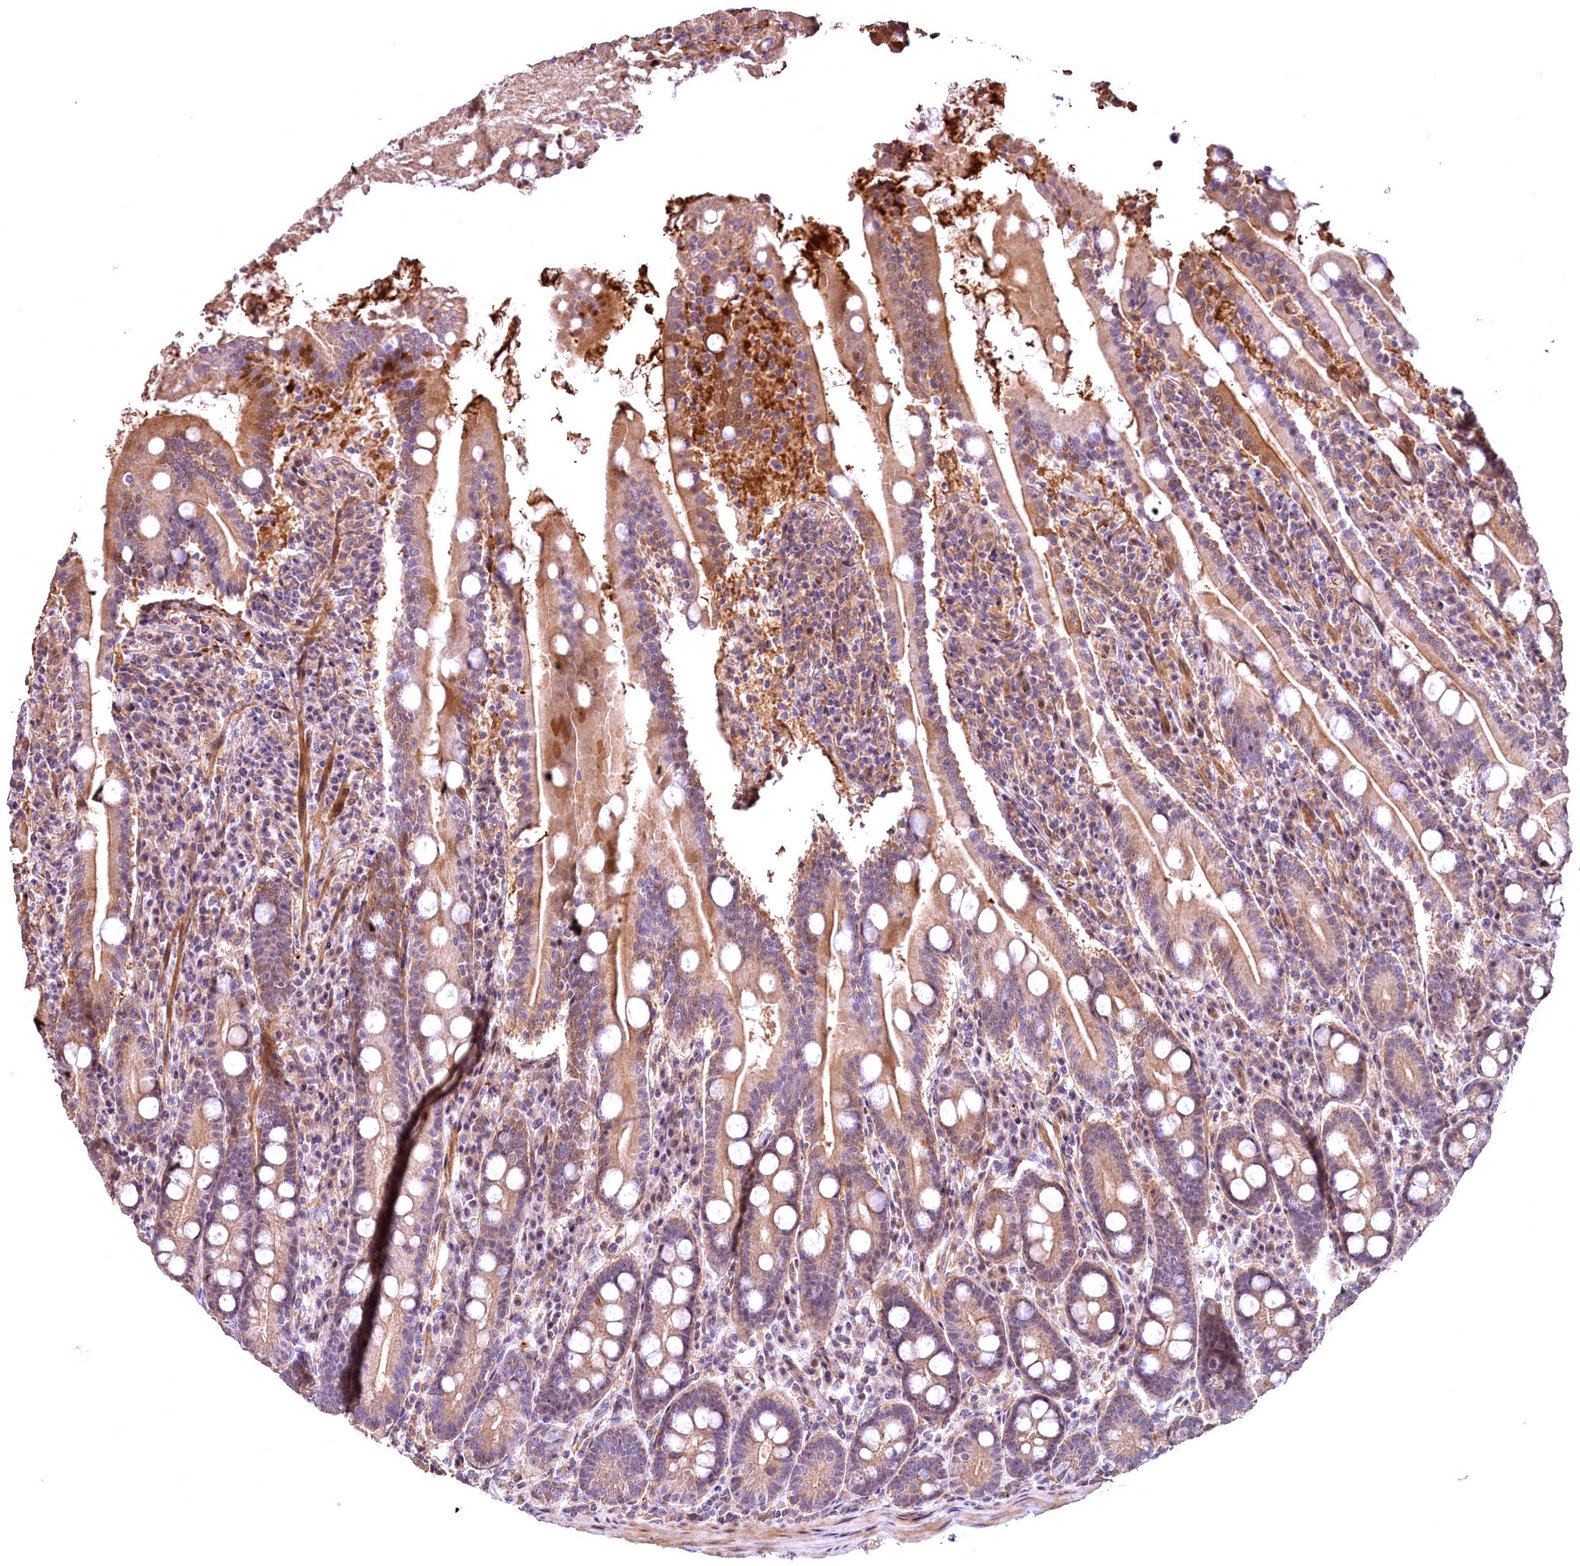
{"staining": {"intensity": "moderate", "quantity": ">75%", "location": "cytoplasmic/membranous"}, "tissue": "duodenum", "cell_type": "Glandular cells", "image_type": "normal", "snomed": [{"axis": "morphology", "description": "Normal tissue, NOS"}, {"axis": "topography", "description": "Duodenum"}], "caption": "A high-resolution photomicrograph shows immunohistochemistry staining of normal duodenum, which displays moderate cytoplasmic/membranous staining in about >75% of glandular cells. The staining was performed using DAB (3,3'-diaminobenzidine), with brown indicating positive protein expression. Nuclei are stained blue with hematoxylin.", "gene": "FUZ", "patient": {"sex": "male", "age": 35}}